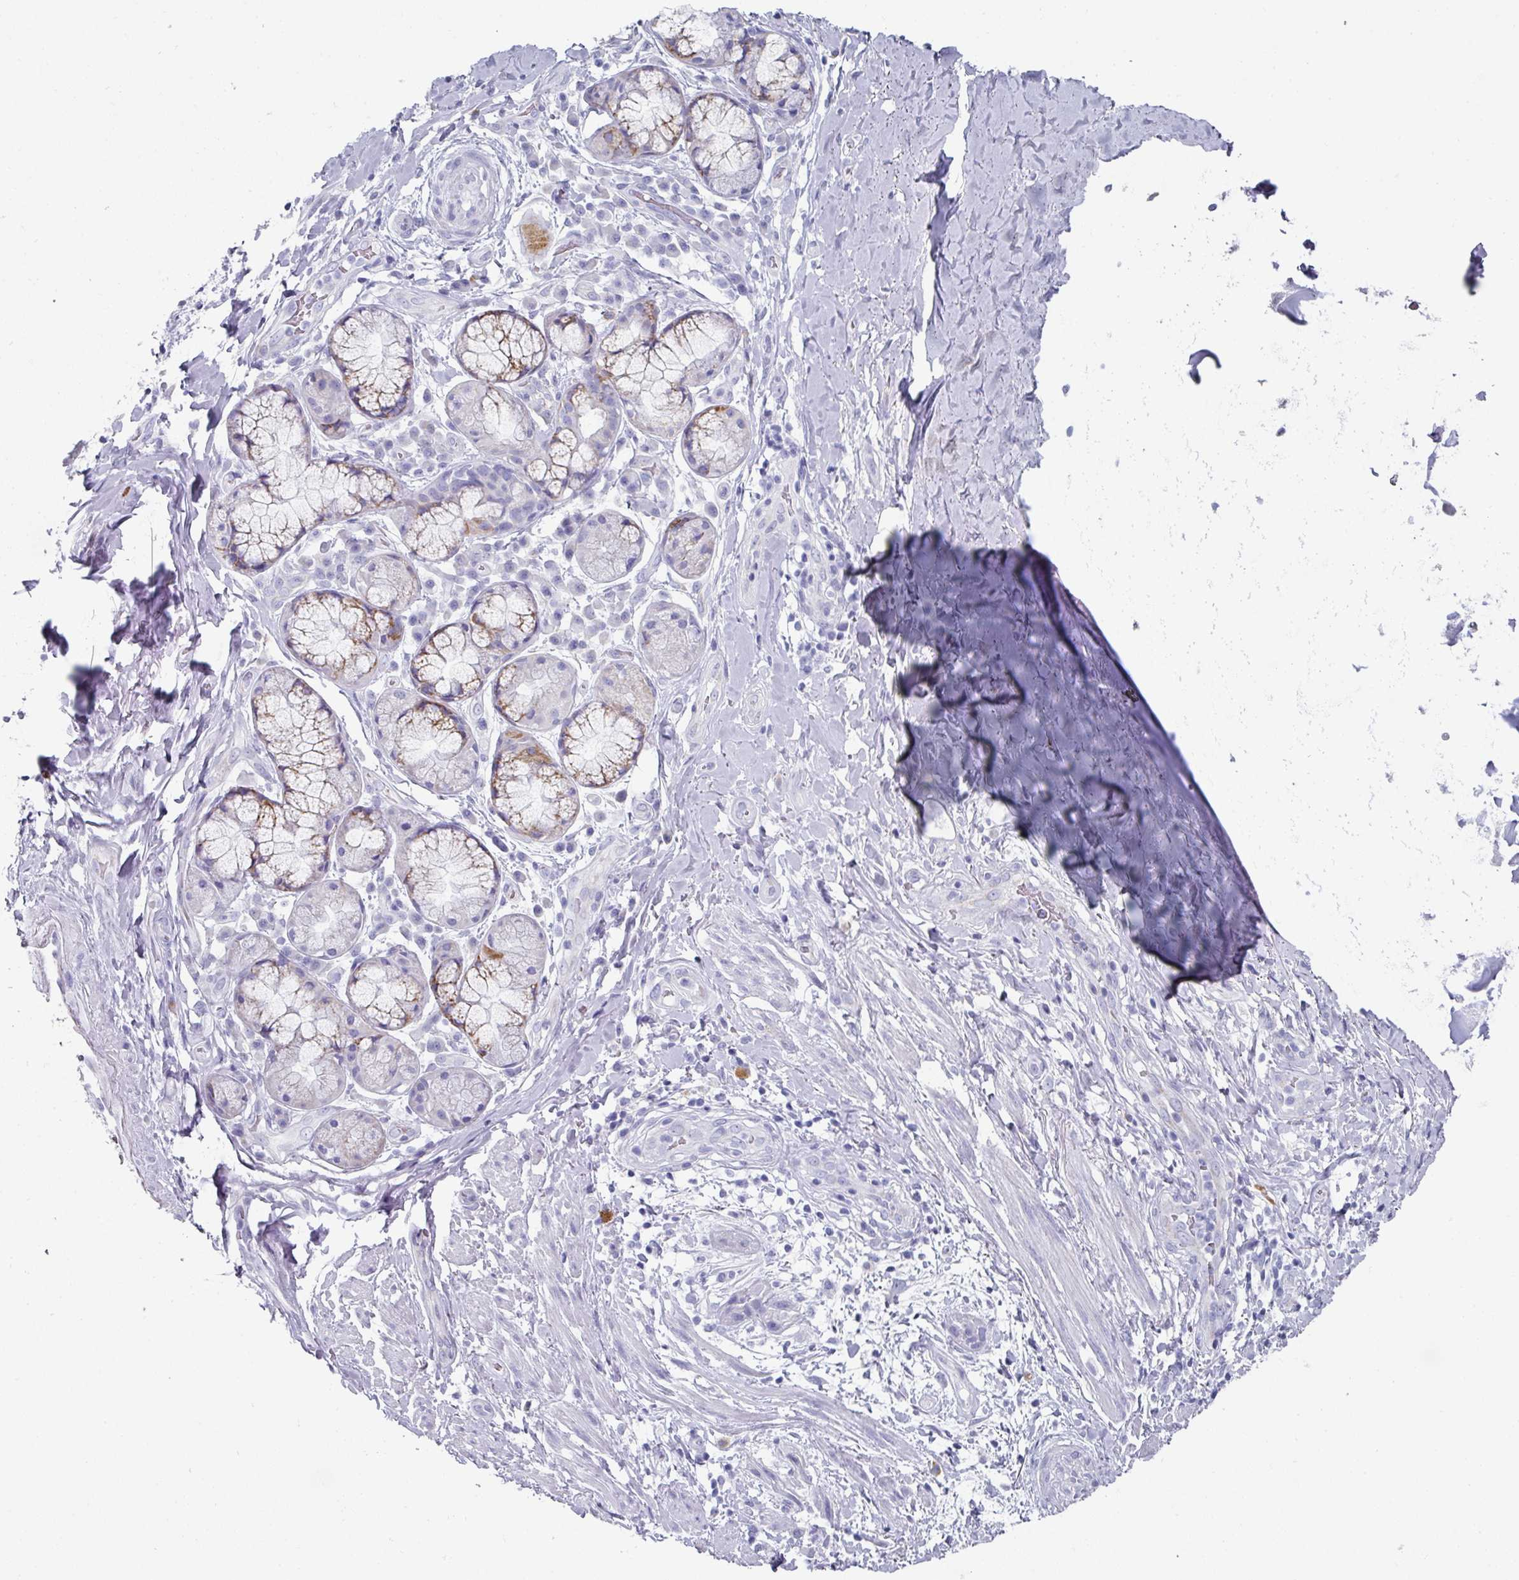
{"staining": {"intensity": "negative", "quantity": "none", "location": "none"}, "tissue": "adipose tissue", "cell_type": "Adipocytes", "image_type": "normal", "snomed": [{"axis": "morphology", "description": "Normal tissue, NOS"}, {"axis": "morphology", "description": "Squamous cell carcinoma, NOS"}, {"axis": "topography", "description": "Bronchus"}, {"axis": "topography", "description": "Lung"}], "caption": "A high-resolution histopathology image shows immunohistochemistry (IHC) staining of normal adipose tissue, which shows no significant staining in adipocytes. Nuclei are stained in blue.", "gene": "SETBP1", "patient": {"sex": "female", "age": 70}}